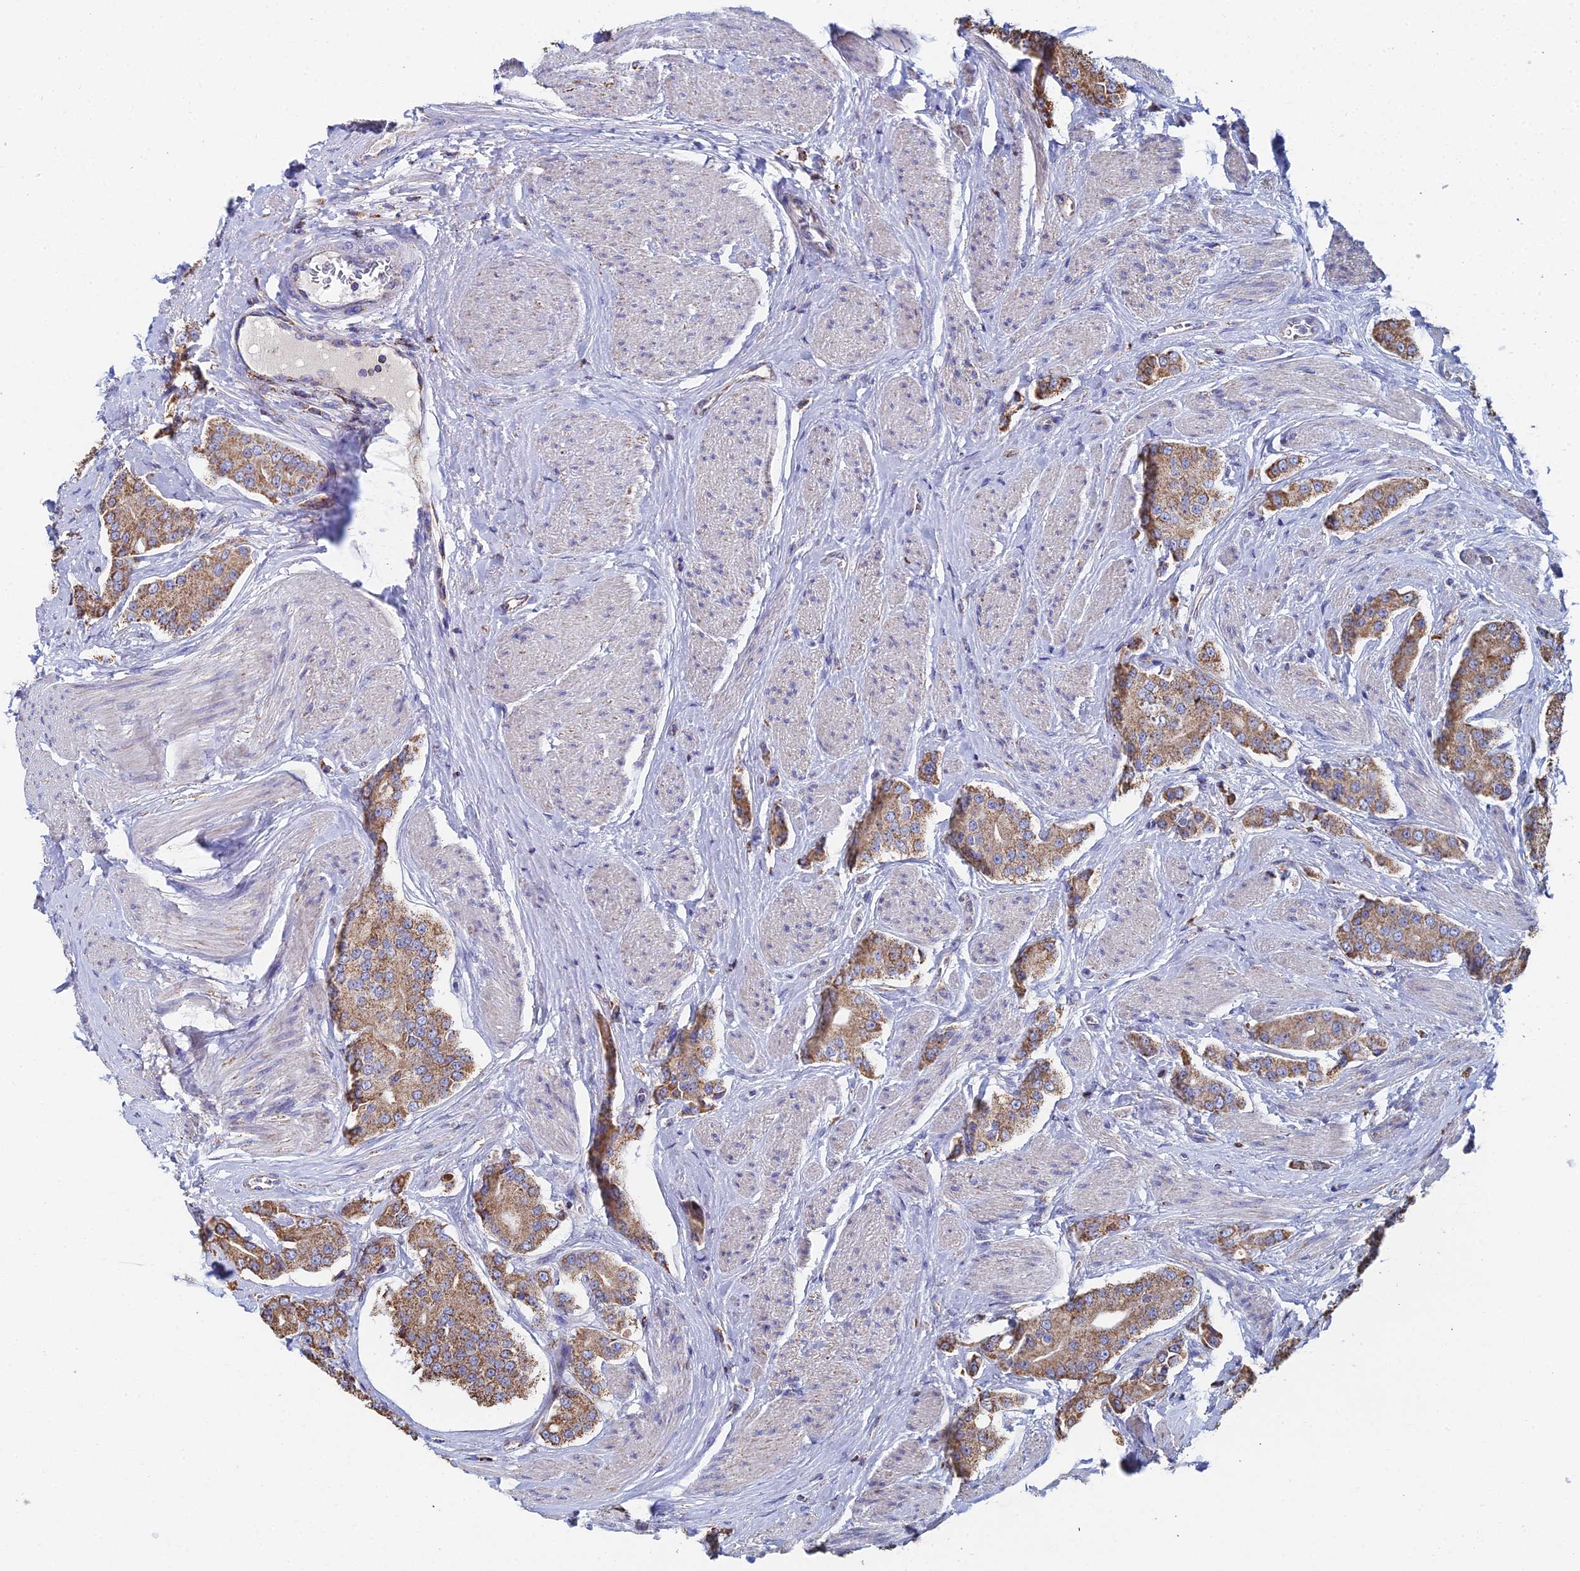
{"staining": {"intensity": "moderate", "quantity": ">75%", "location": "cytoplasmic/membranous"}, "tissue": "prostate cancer", "cell_type": "Tumor cells", "image_type": "cancer", "snomed": [{"axis": "morphology", "description": "Adenocarcinoma, High grade"}, {"axis": "topography", "description": "Prostate"}], "caption": "Moderate cytoplasmic/membranous positivity for a protein is present in about >75% of tumor cells of prostate cancer (adenocarcinoma (high-grade)) using IHC.", "gene": "SPOCK2", "patient": {"sex": "male", "age": 71}}